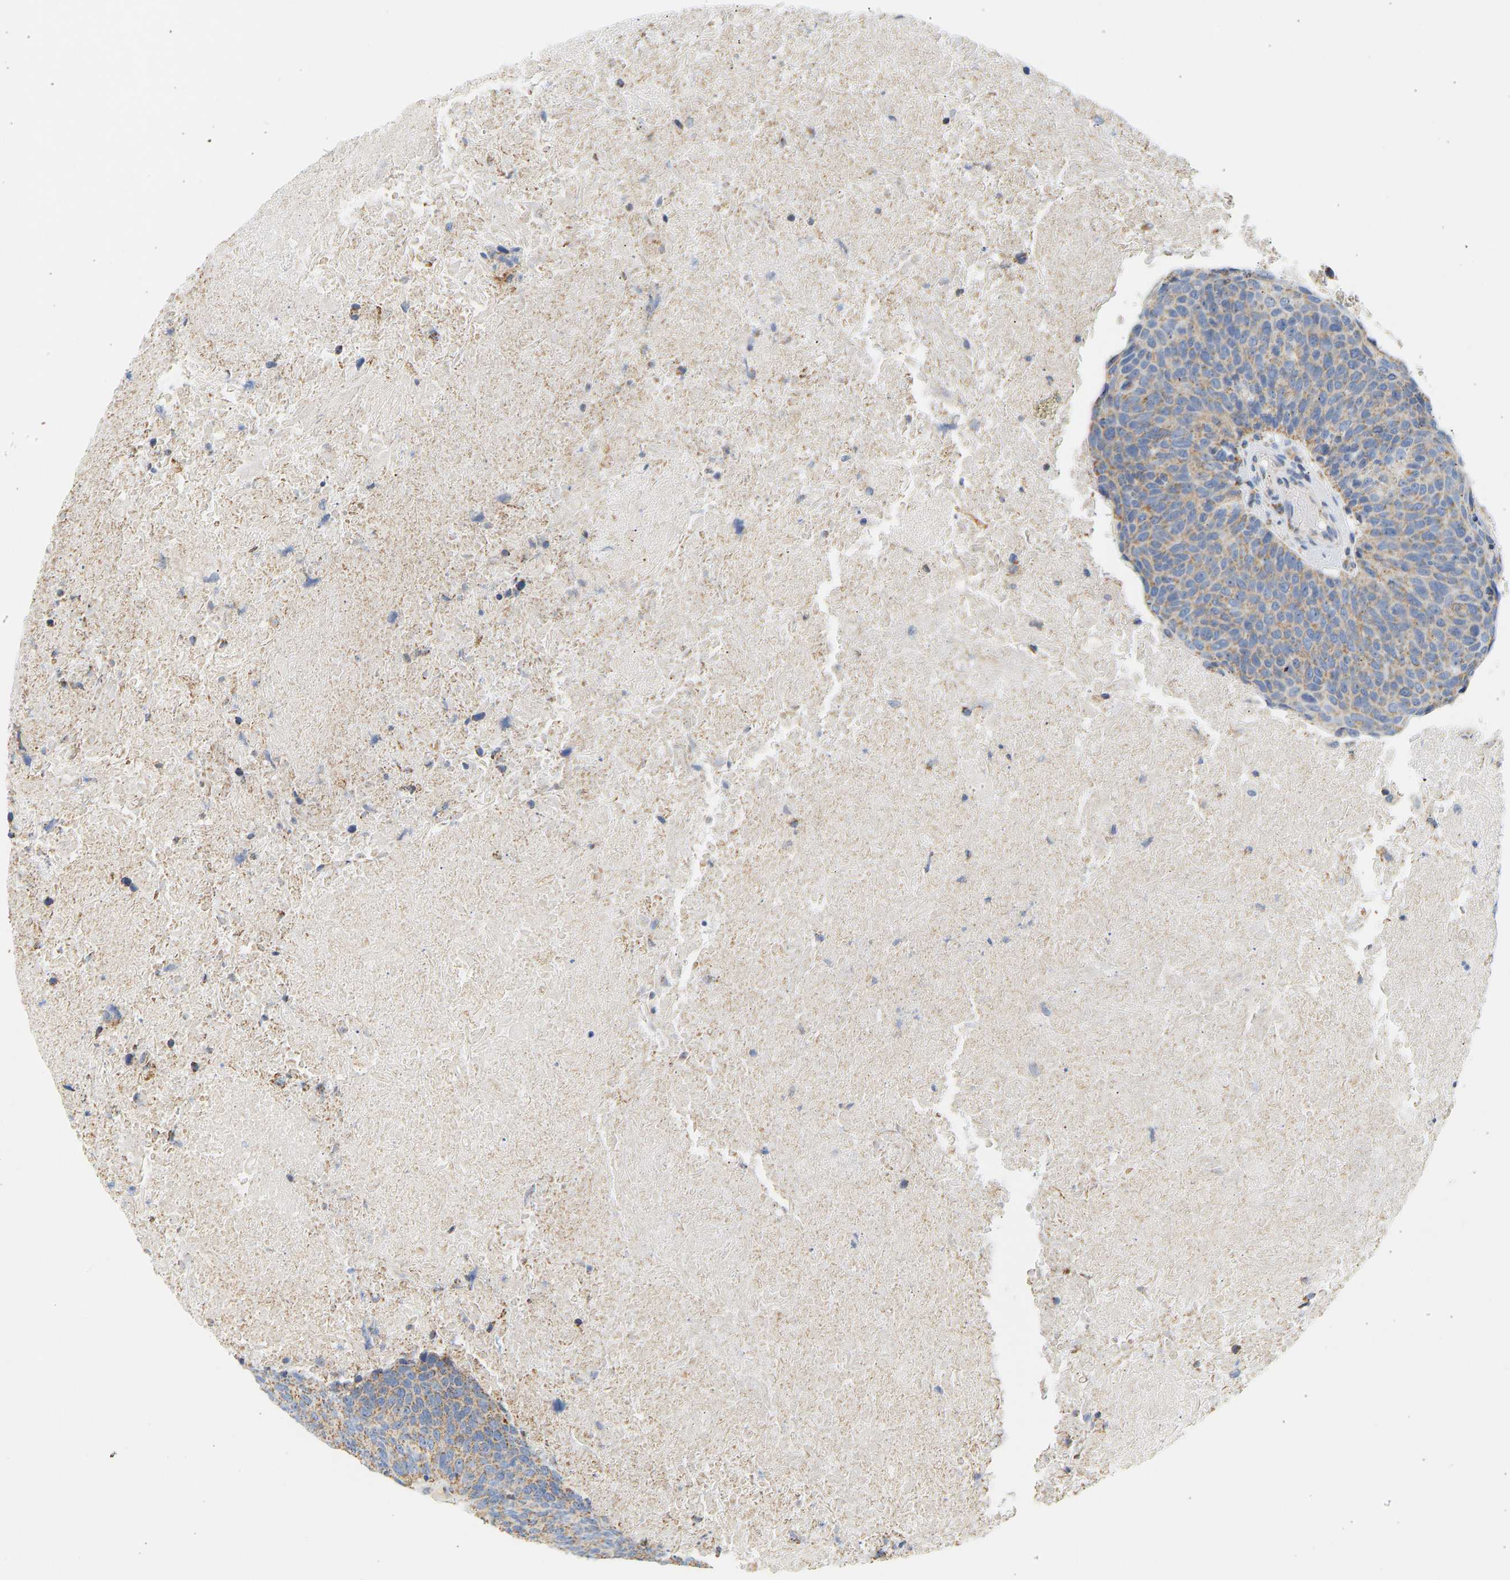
{"staining": {"intensity": "weak", "quantity": ">75%", "location": "cytoplasmic/membranous"}, "tissue": "head and neck cancer", "cell_type": "Tumor cells", "image_type": "cancer", "snomed": [{"axis": "morphology", "description": "Squamous cell carcinoma, NOS"}, {"axis": "morphology", "description": "Squamous cell carcinoma, metastatic, NOS"}, {"axis": "topography", "description": "Lymph node"}, {"axis": "topography", "description": "Head-Neck"}], "caption": "Brown immunohistochemical staining in human head and neck squamous cell carcinoma displays weak cytoplasmic/membranous positivity in approximately >75% of tumor cells.", "gene": "GRPEL2", "patient": {"sex": "male", "age": 62}}